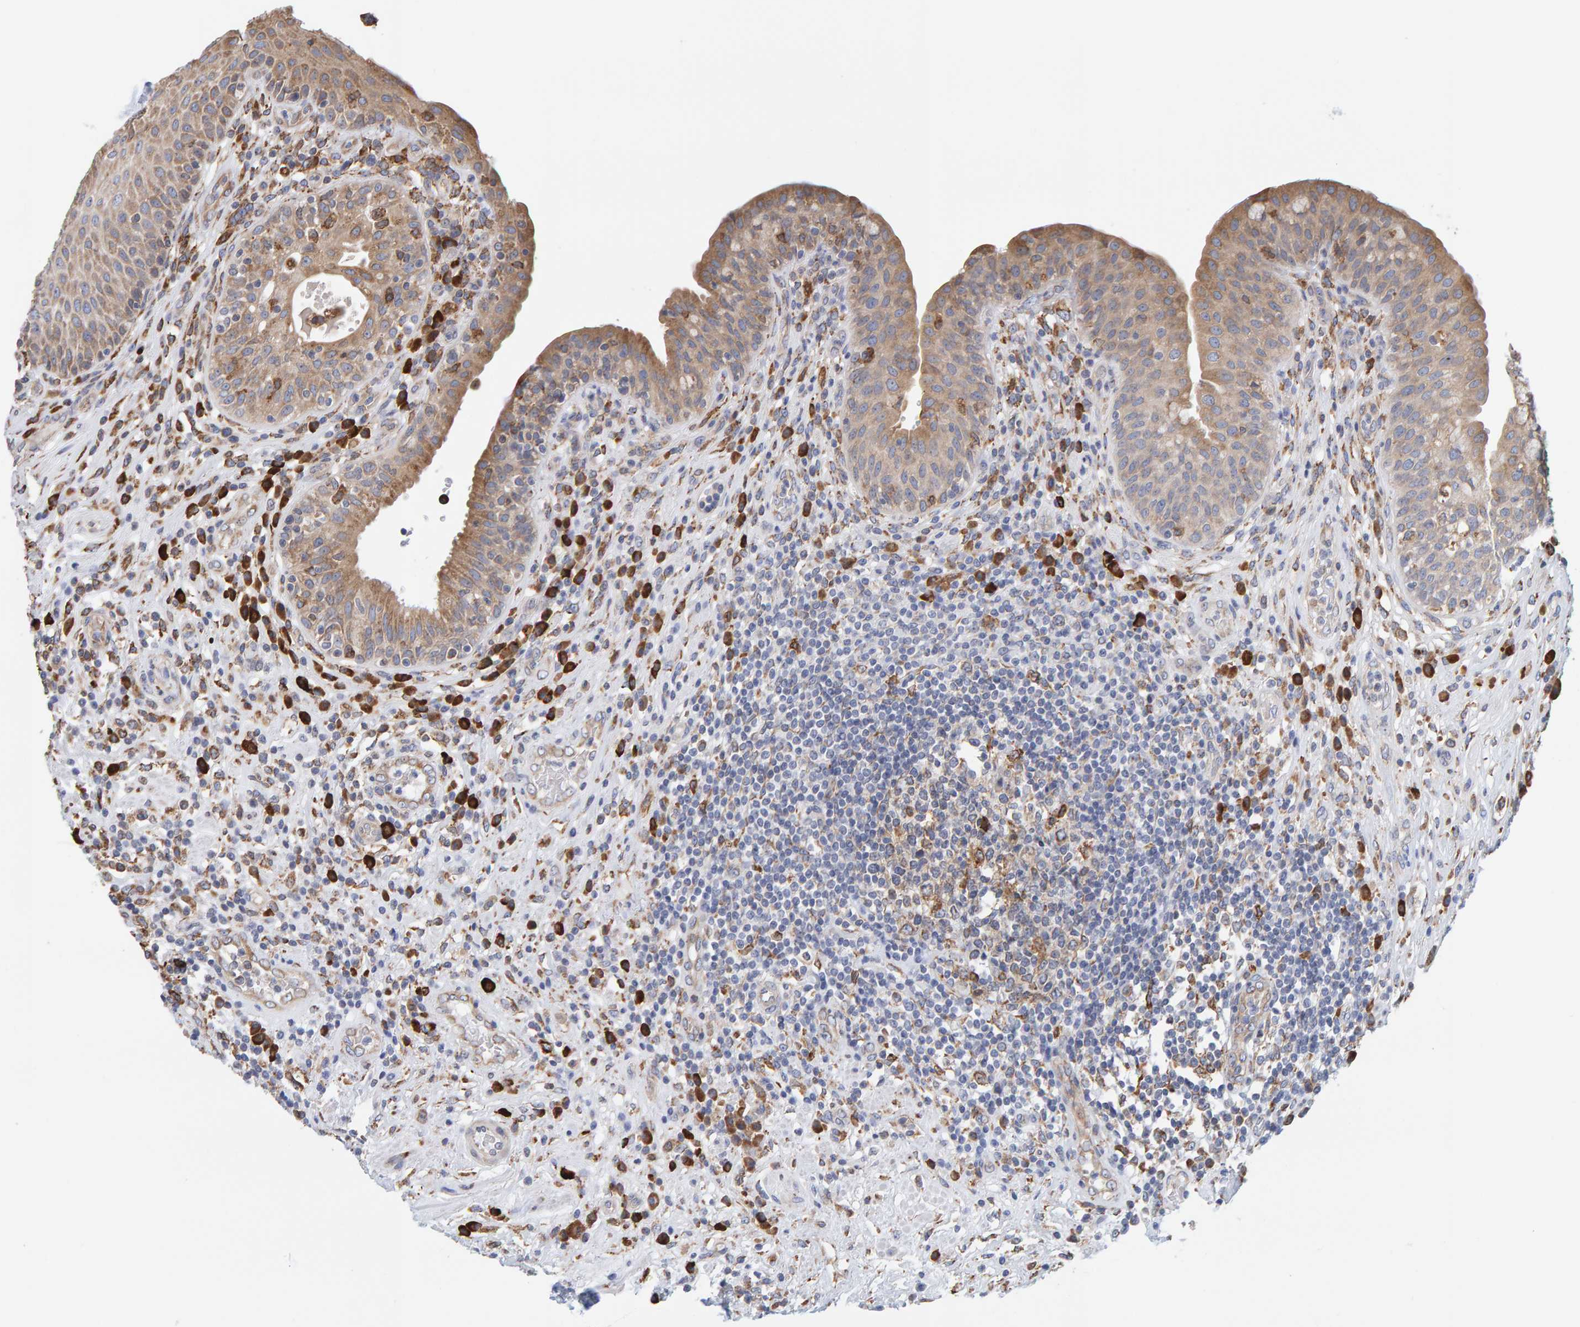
{"staining": {"intensity": "moderate", "quantity": ">75%", "location": "cytoplasmic/membranous"}, "tissue": "urinary bladder", "cell_type": "Urothelial cells", "image_type": "normal", "snomed": [{"axis": "morphology", "description": "Normal tissue, NOS"}, {"axis": "topography", "description": "Urinary bladder"}], "caption": "IHC of unremarkable human urinary bladder demonstrates medium levels of moderate cytoplasmic/membranous staining in approximately >75% of urothelial cells.", "gene": "SGPL1", "patient": {"sex": "female", "age": 62}}